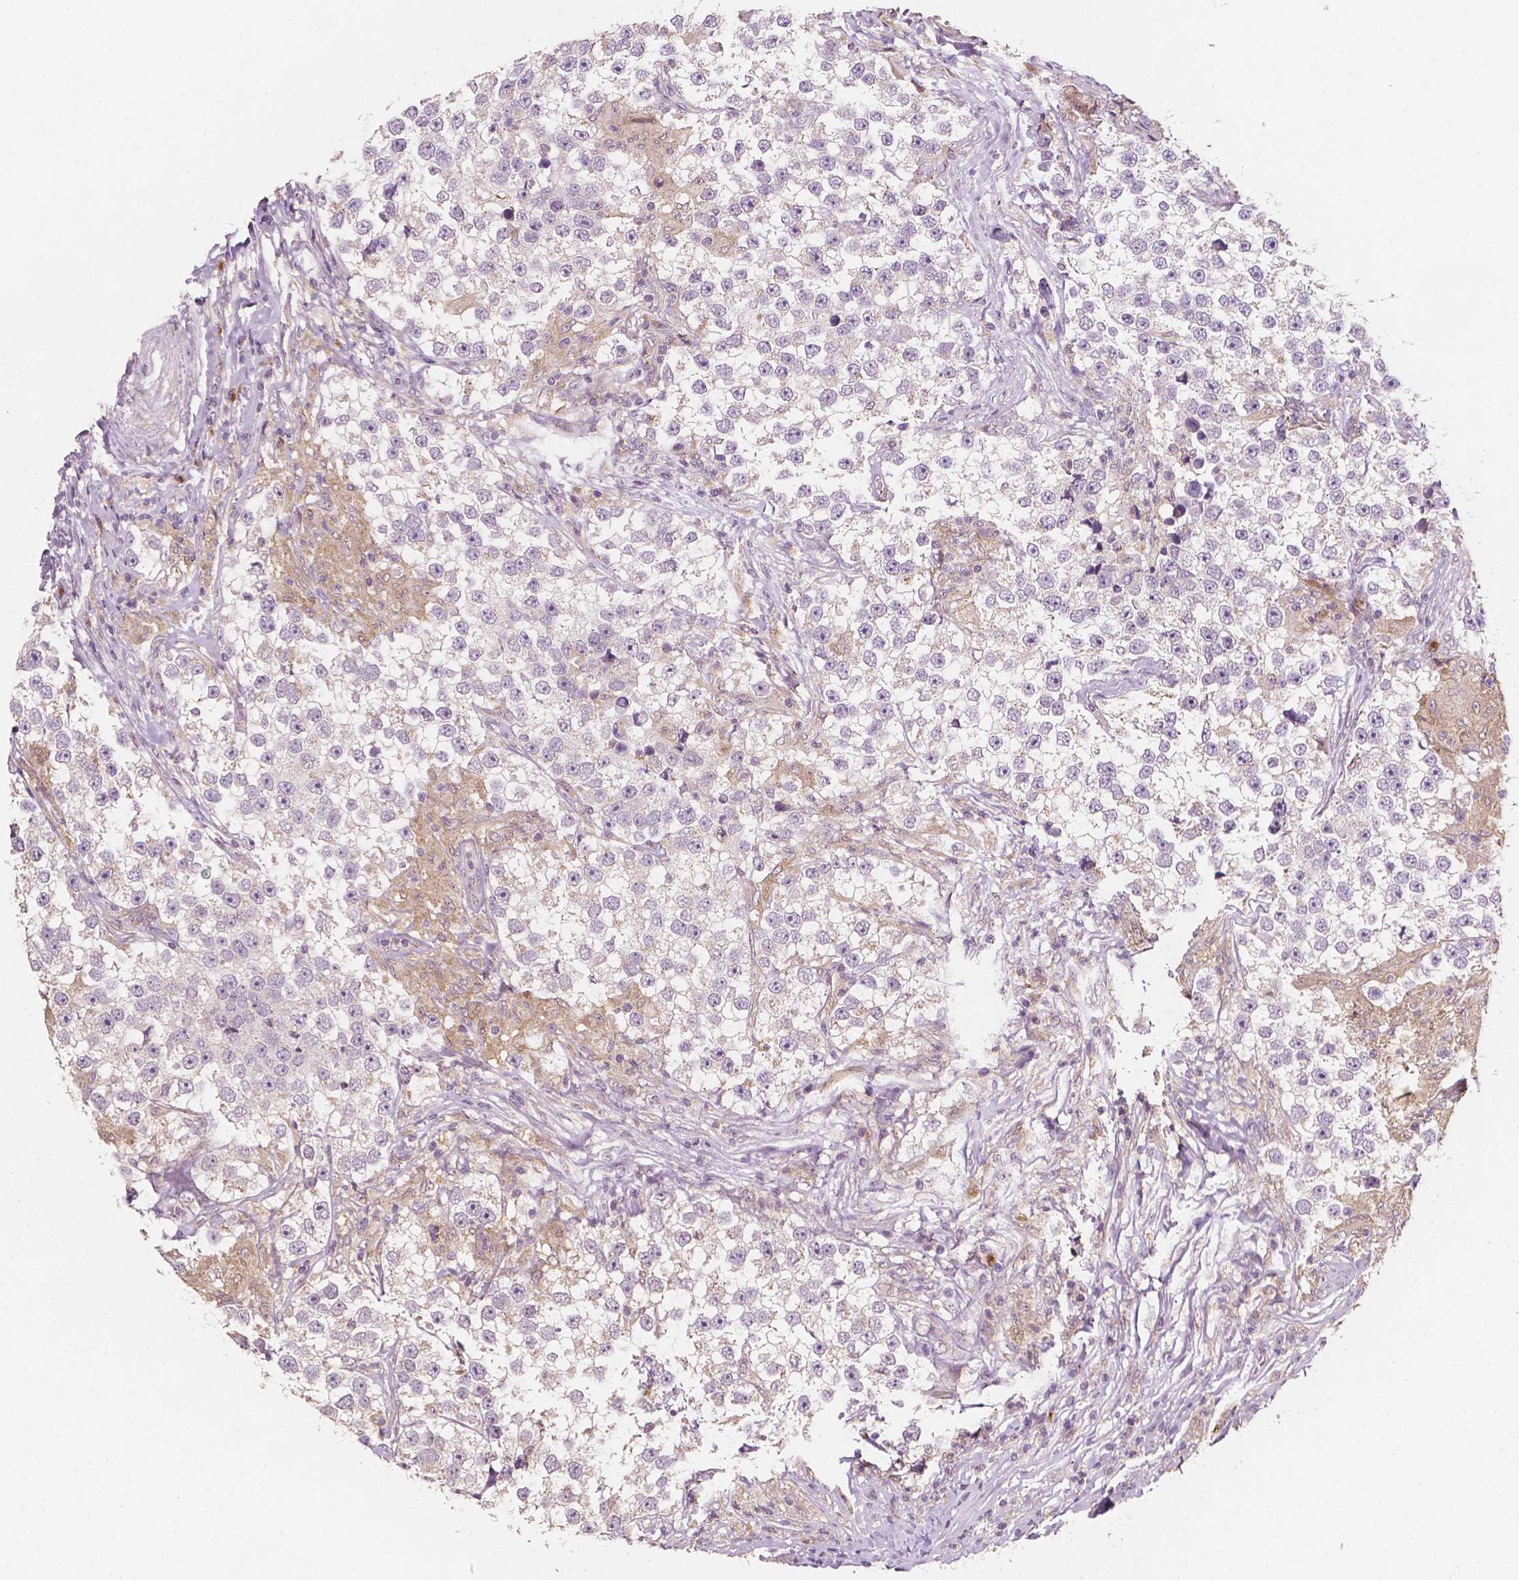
{"staining": {"intensity": "negative", "quantity": "none", "location": "none"}, "tissue": "testis cancer", "cell_type": "Tumor cells", "image_type": "cancer", "snomed": [{"axis": "morphology", "description": "Seminoma, NOS"}, {"axis": "topography", "description": "Testis"}], "caption": "High magnification brightfield microscopy of testis cancer (seminoma) stained with DAB (brown) and counterstained with hematoxylin (blue): tumor cells show no significant staining.", "gene": "EBAG9", "patient": {"sex": "male", "age": 46}}